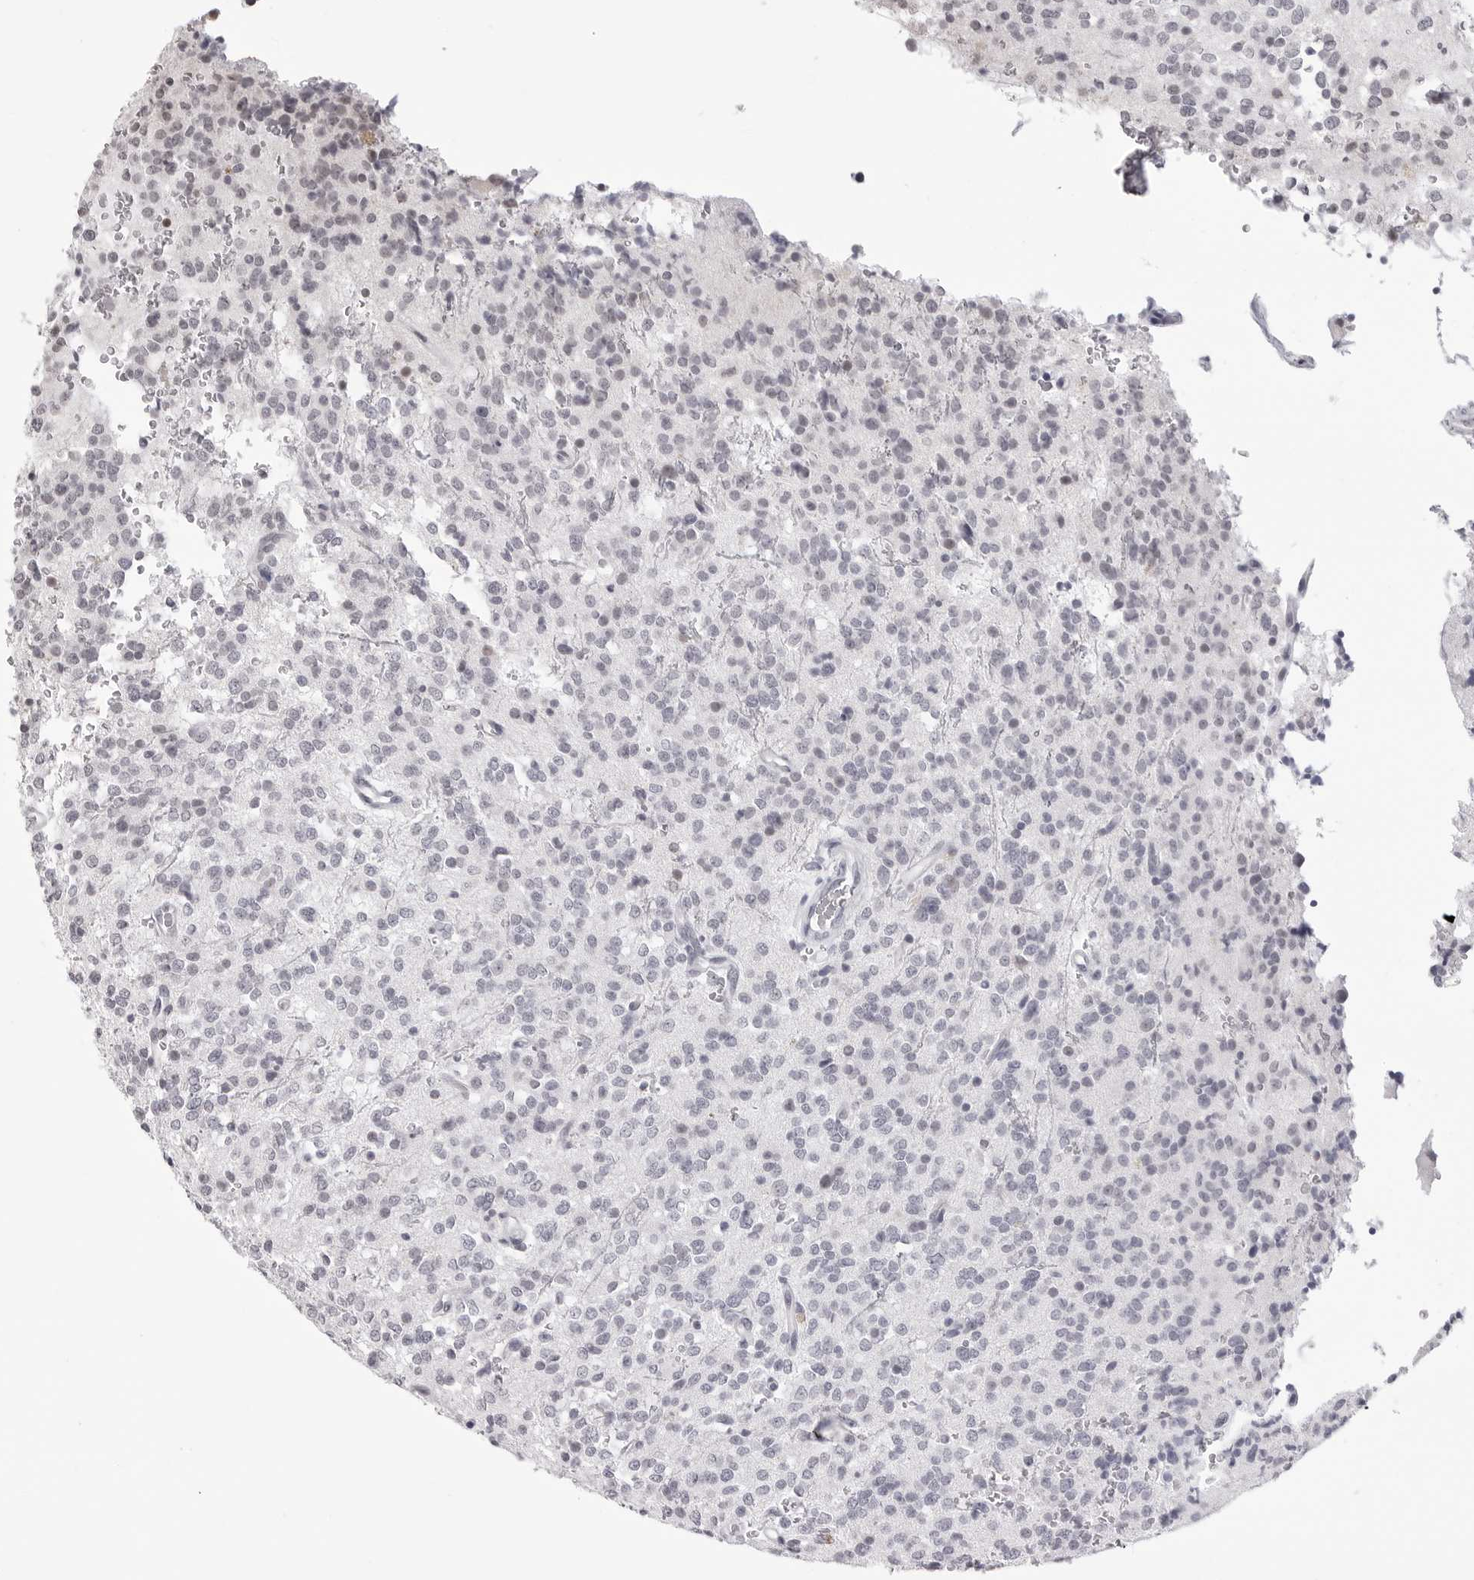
{"staining": {"intensity": "negative", "quantity": "none", "location": "none"}, "tissue": "glioma", "cell_type": "Tumor cells", "image_type": "cancer", "snomed": [{"axis": "morphology", "description": "Glioma, malignant, High grade"}, {"axis": "topography", "description": "Brain"}], "caption": "IHC of glioma reveals no expression in tumor cells.", "gene": "PHF3", "patient": {"sex": "male", "age": 34}}